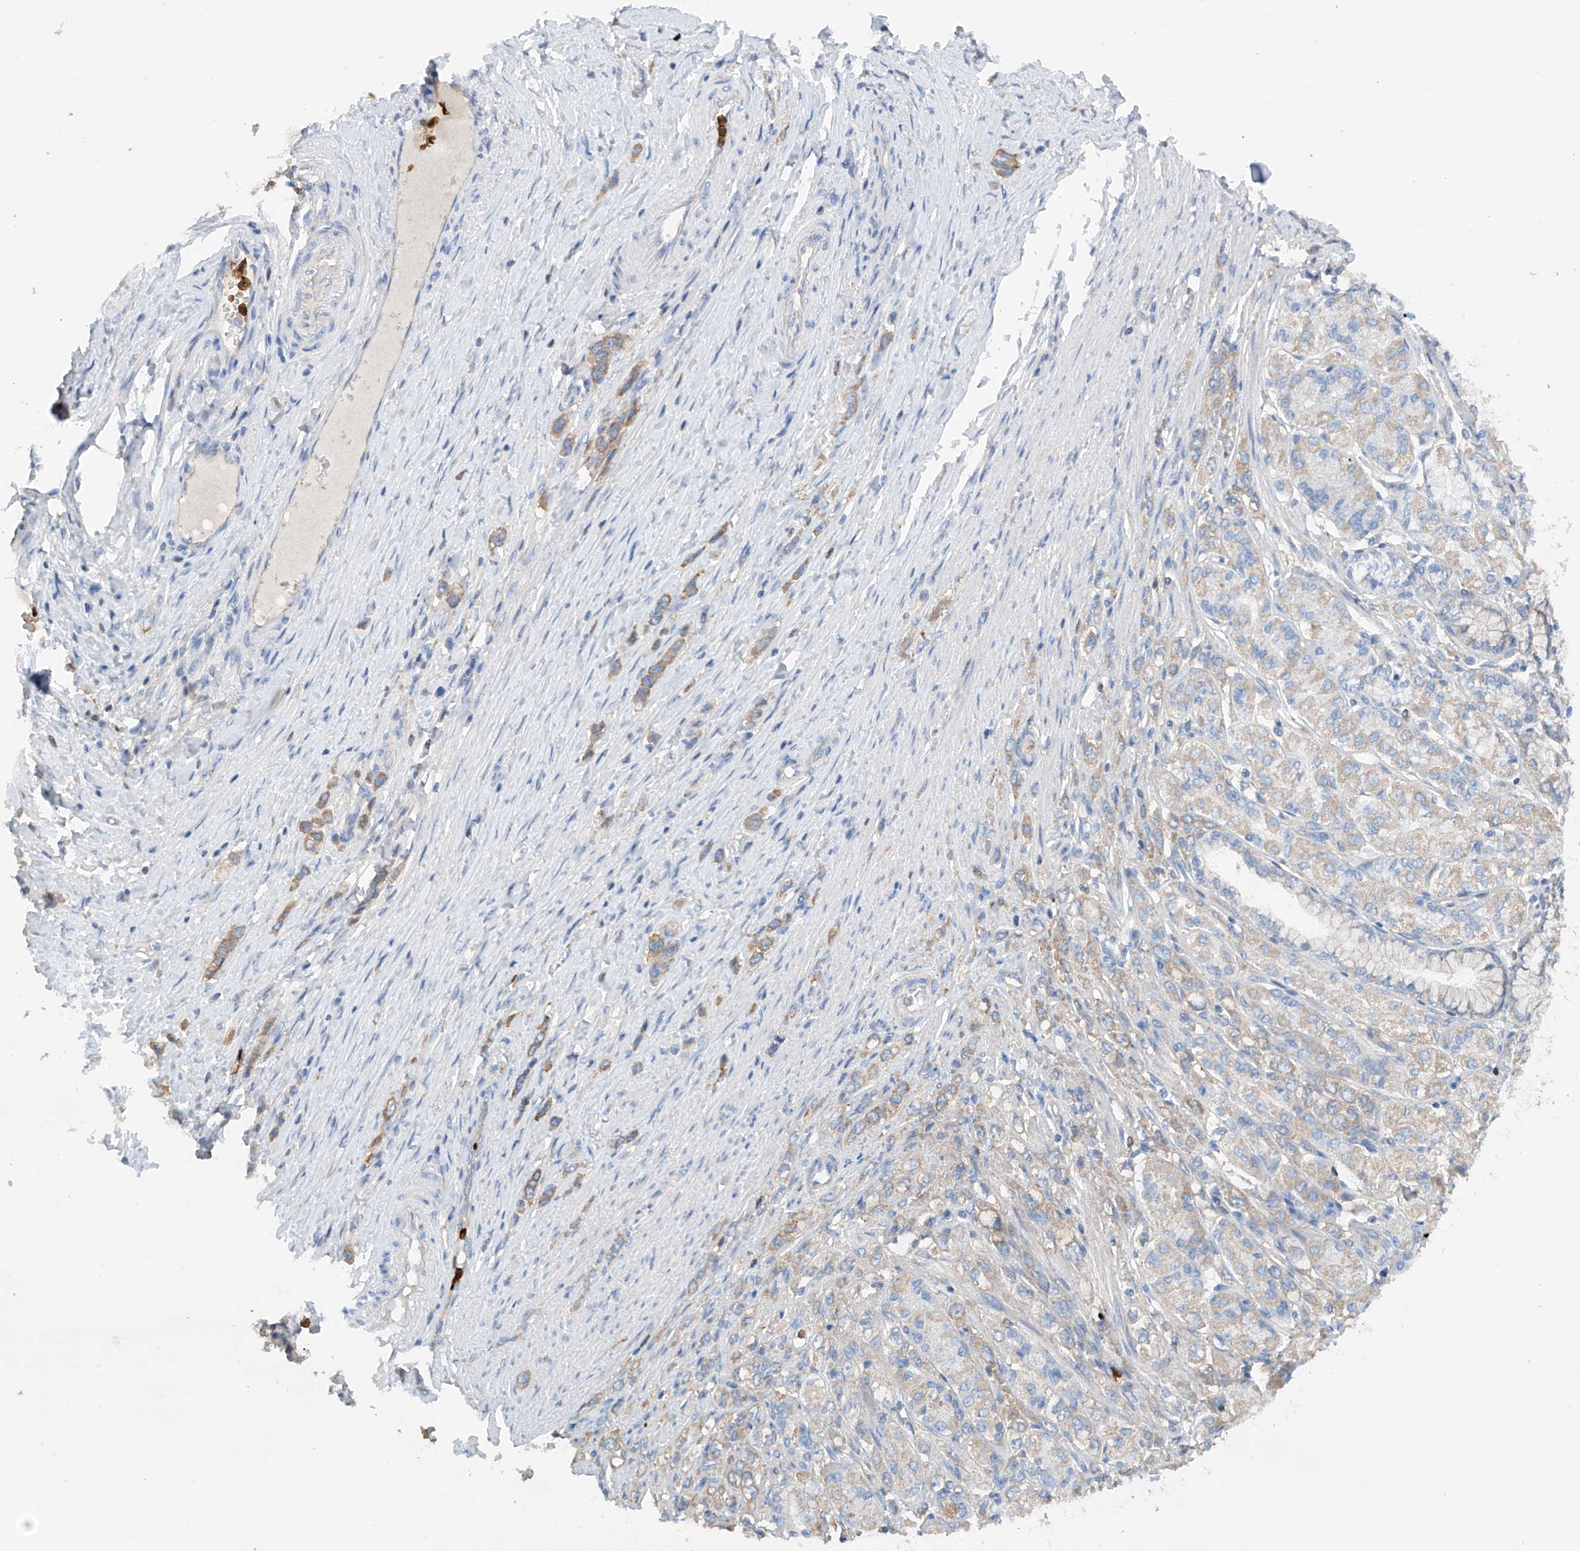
{"staining": {"intensity": "moderate", "quantity": ">75%", "location": "cytoplasmic/membranous"}, "tissue": "stomach cancer", "cell_type": "Tumor cells", "image_type": "cancer", "snomed": [{"axis": "morphology", "description": "Adenocarcinoma, NOS"}, {"axis": "topography", "description": "Stomach"}], "caption": "Tumor cells show moderate cytoplasmic/membranous positivity in about >75% of cells in stomach adenocarcinoma. The staining was performed using DAB, with brown indicating positive protein expression. Nuclei are stained blue with hematoxylin.", "gene": "PHACTR2", "patient": {"sex": "female", "age": 65}}